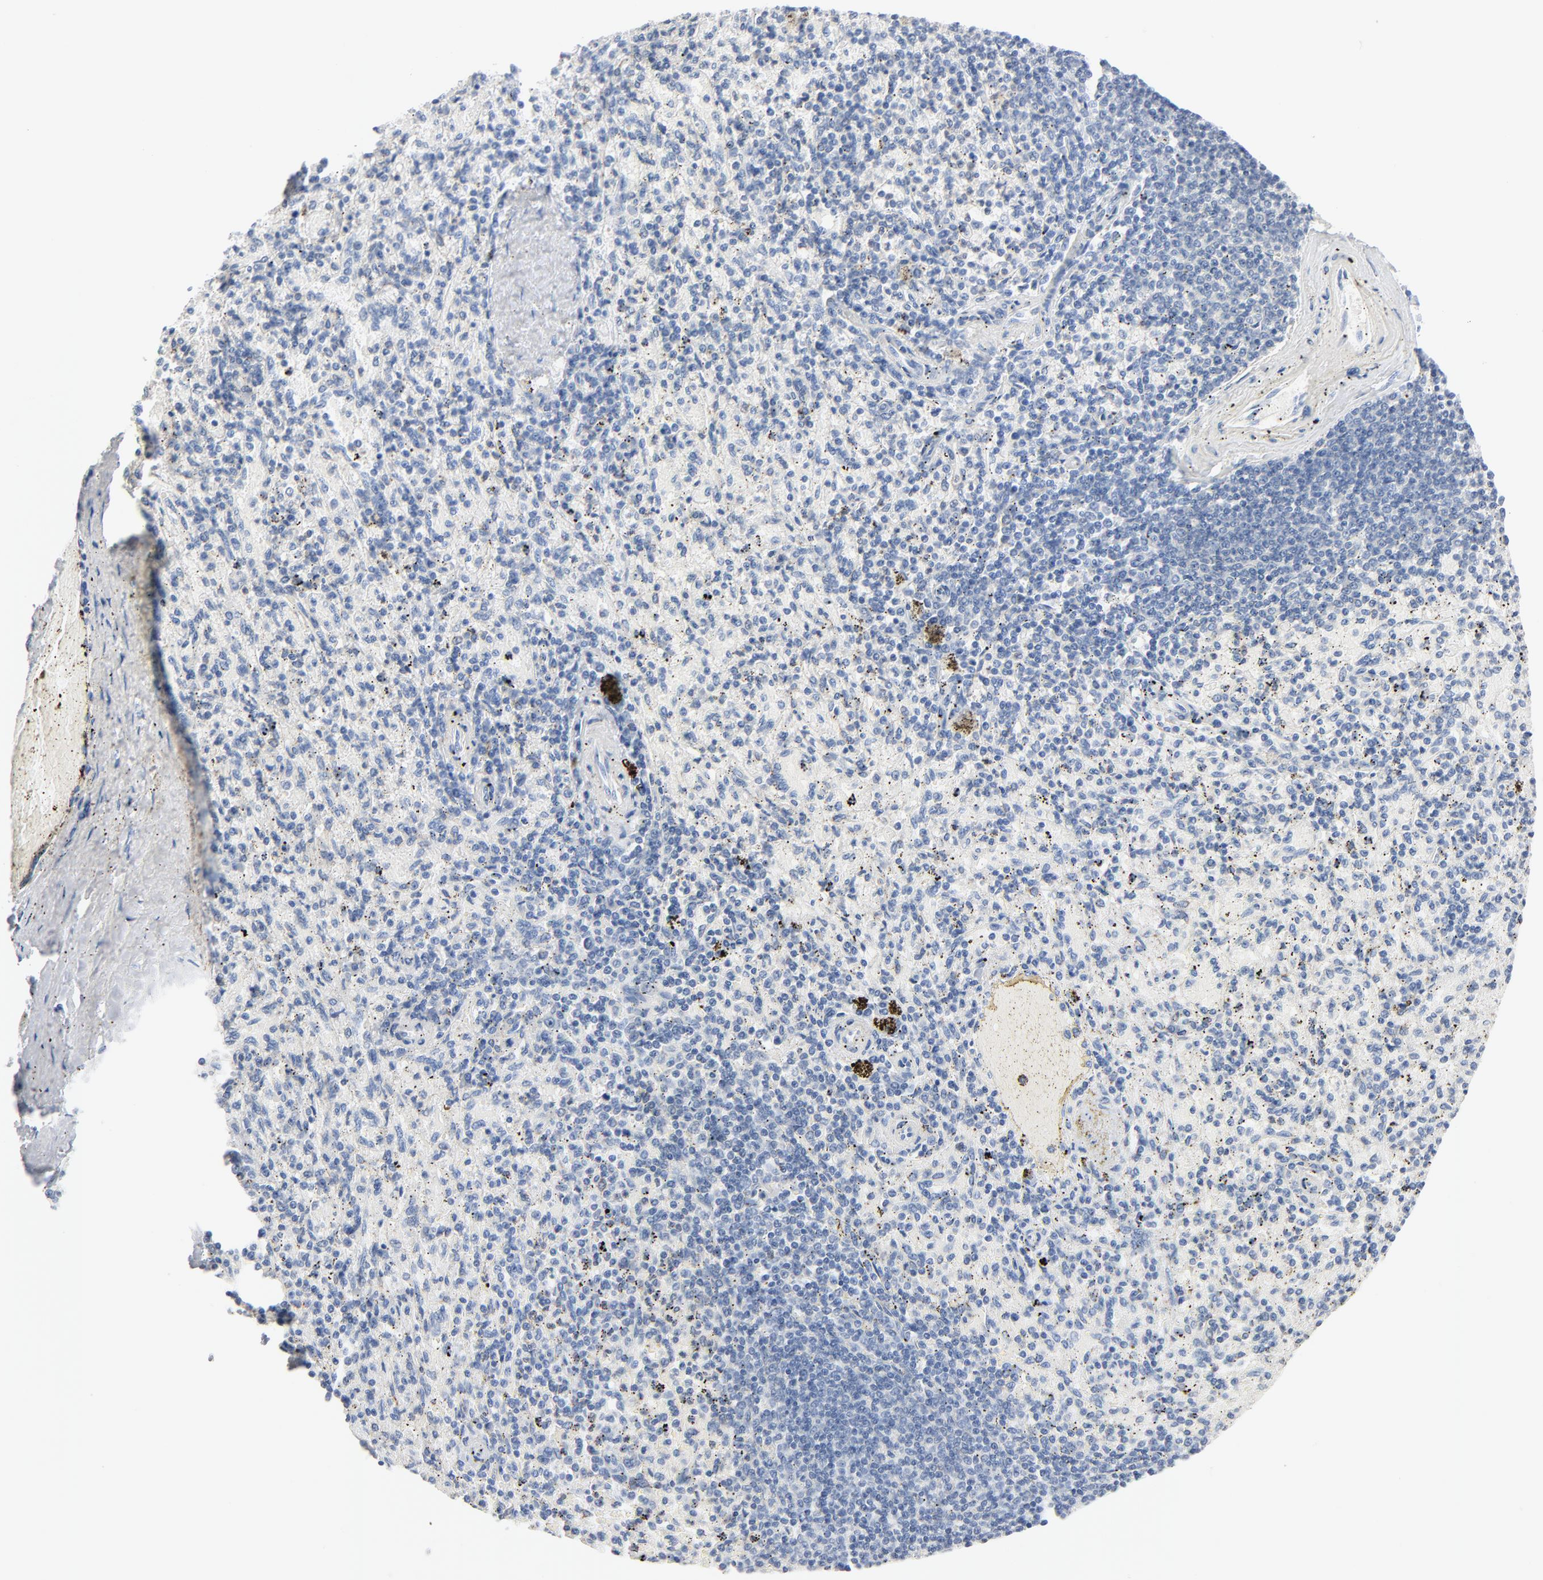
{"staining": {"intensity": "negative", "quantity": "none", "location": "none"}, "tissue": "spleen", "cell_type": "Cells in red pulp", "image_type": "normal", "snomed": [{"axis": "morphology", "description": "Normal tissue, NOS"}, {"axis": "topography", "description": "Spleen"}], "caption": "A photomicrograph of spleen stained for a protein reveals no brown staining in cells in red pulp.", "gene": "IFT43", "patient": {"sex": "female", "age": 43}}